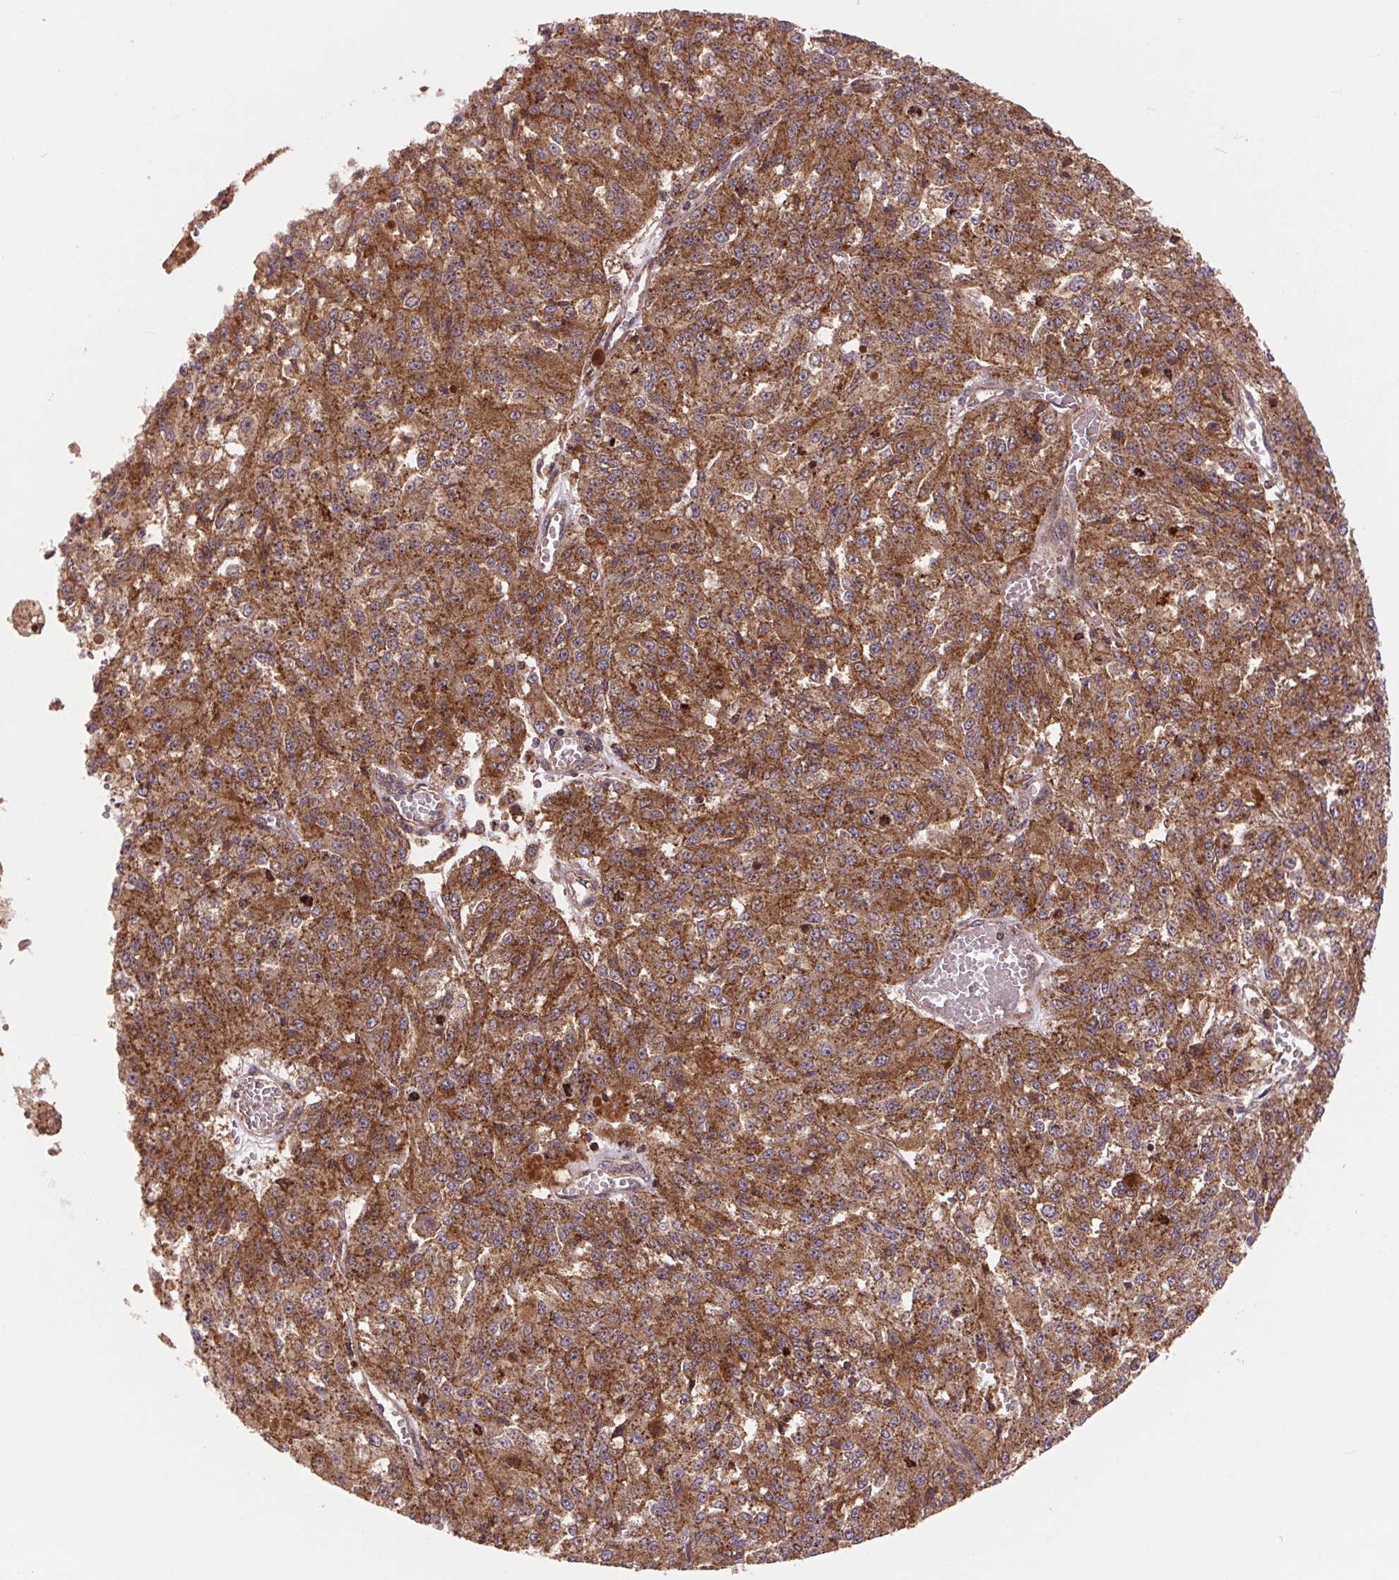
{"staining": {"intensity": "moderate", "quantity": ">75%", "location": "cytoplasmic/membranous"}, "tissue": "melanoma", "cell_type": "Tumor cells", "image_type": "cancer", "snomed": [{"axis": "morphology", "description": "Malignant melanoma, Metastatic site"}, {"axis": "topography", "description": "Lymph node"}], "caption": "Human malignant melanoma (metastatic site) stained for a protein (brown) displays moderate cytoplasmic/membranous positive positivity in about >75% of tumor cells.", "gene": "CHMP4B", "patient": {"sex": "female", "age": 64}}